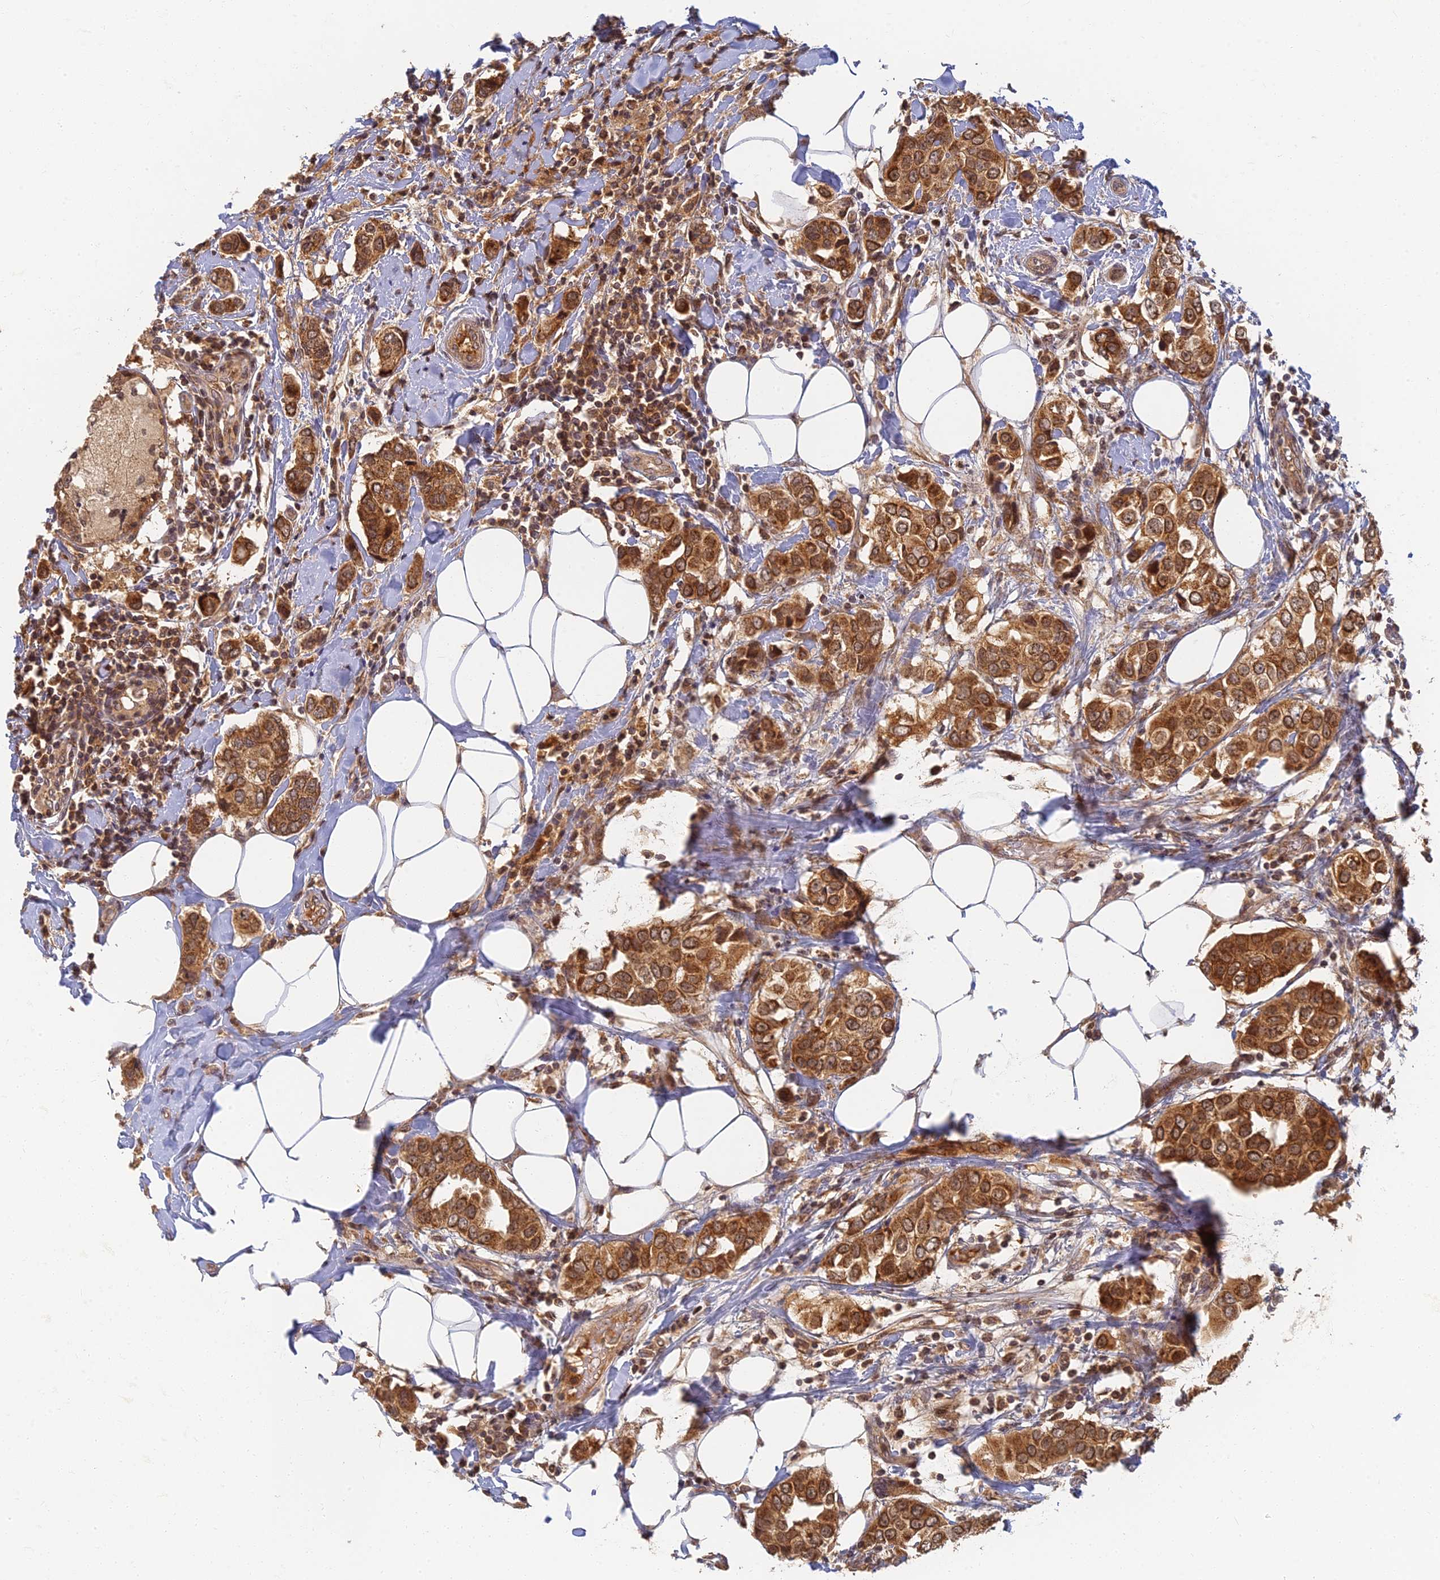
{"staining": {"intensity": "strong", "quantity": ">75%", "location": "cytoplasmic/membranous"}, "tissue": "breast cancer", "cell_type": "Tumor cells", "image_type": "cancer", "snomed": [{"axis": "morphology", "description": "Lobular carcinoma"}, {"axis": "topography", "description": "Breast"}], "caption": "A high amount of strong cytoplasmic/membranous expression is seen in about >75% of tumor cells in breast cancer tissue. The protein of interest is shown in brown color, while the nuclei are stained blue.", "gene": "RGL3", "patient": {"sex": "female", "age": 51}}